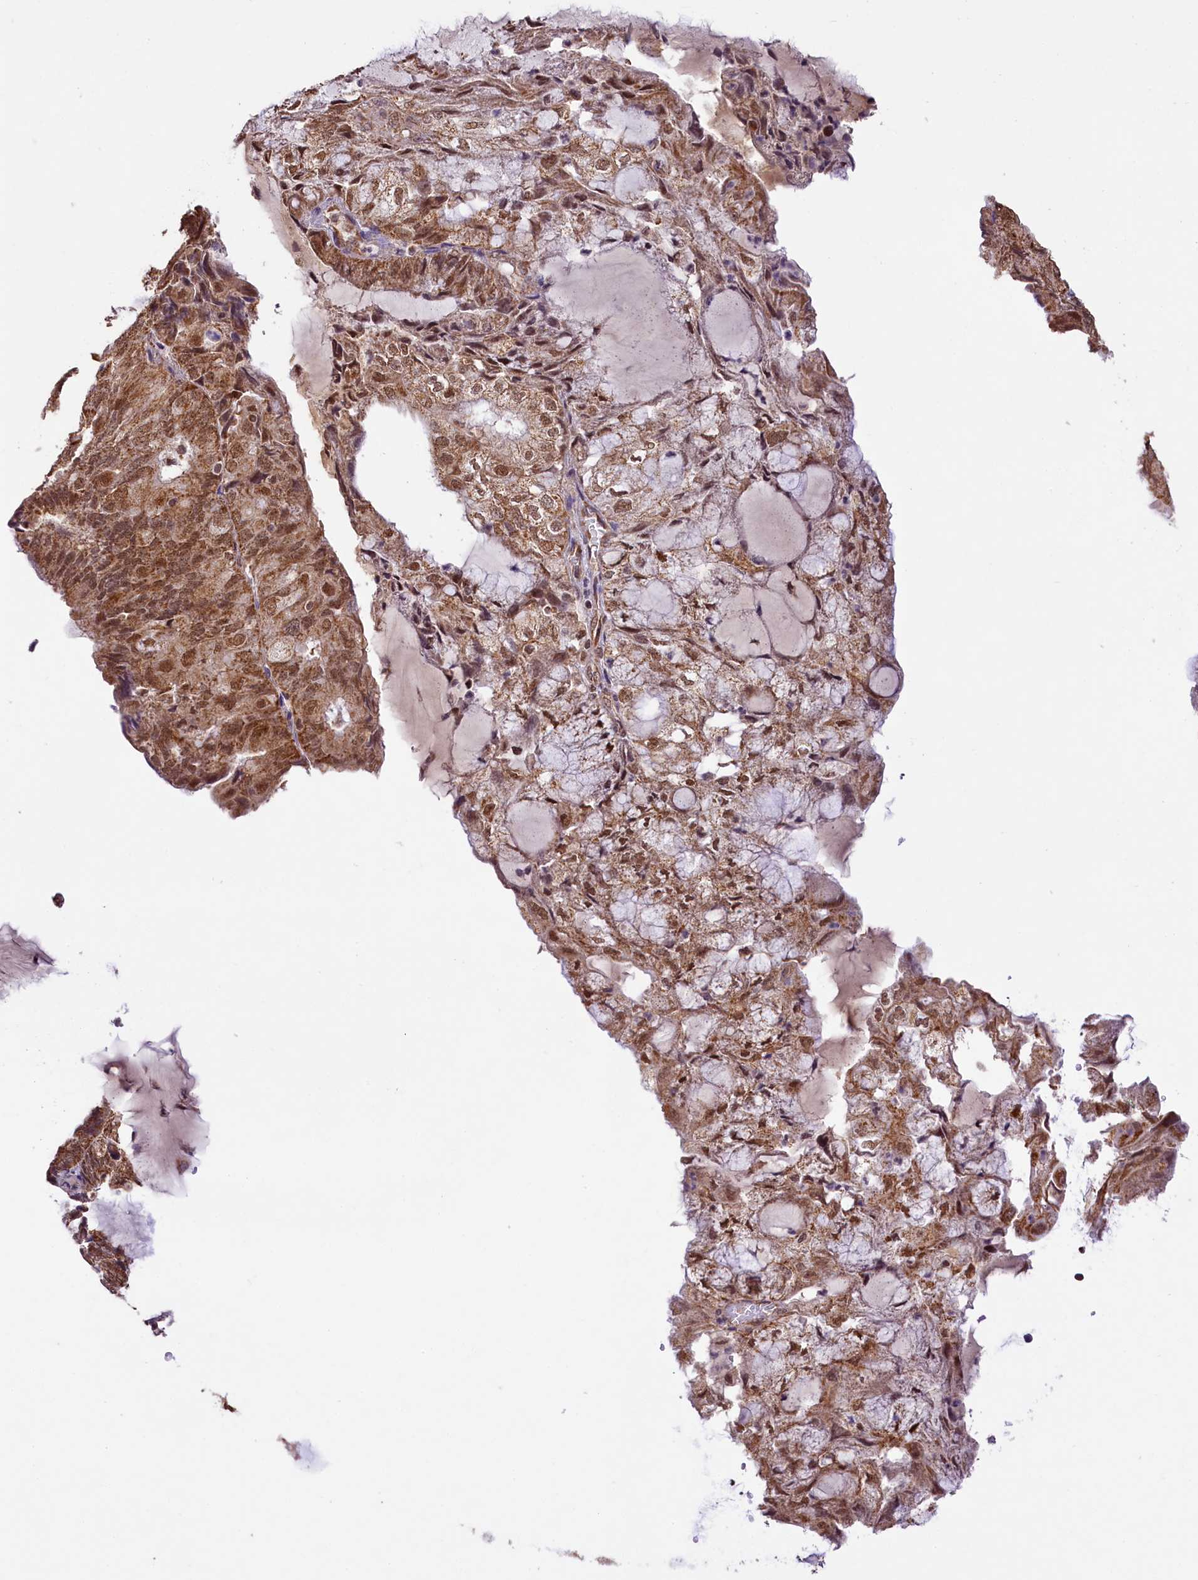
{"staining": {"intensity": "moderate", "quantity": ">75%", "location": "cytoplasmic/membranous,nuclear"}, "tissue": "endometrial cancer", "cell_type": "Tumor cells", "image_type": "cancer", "snomed": [{"axis": "morphology", "description": "Adenocarcinoma, NOS"}, {"axis": "topography", "description": "Endometrium"}], "caption": "Immunohistochemical staining of human endometrial adenocarcinoma reveals medium levels of moderate cytoplasmic/membranous and nuclear protein expression in about >75% of tumor cells. The protein of interest is shown in brown color, while the nuclei are stained blue.", "gene": "PAF1", "patient": {"sex": "female", "age": 81}}